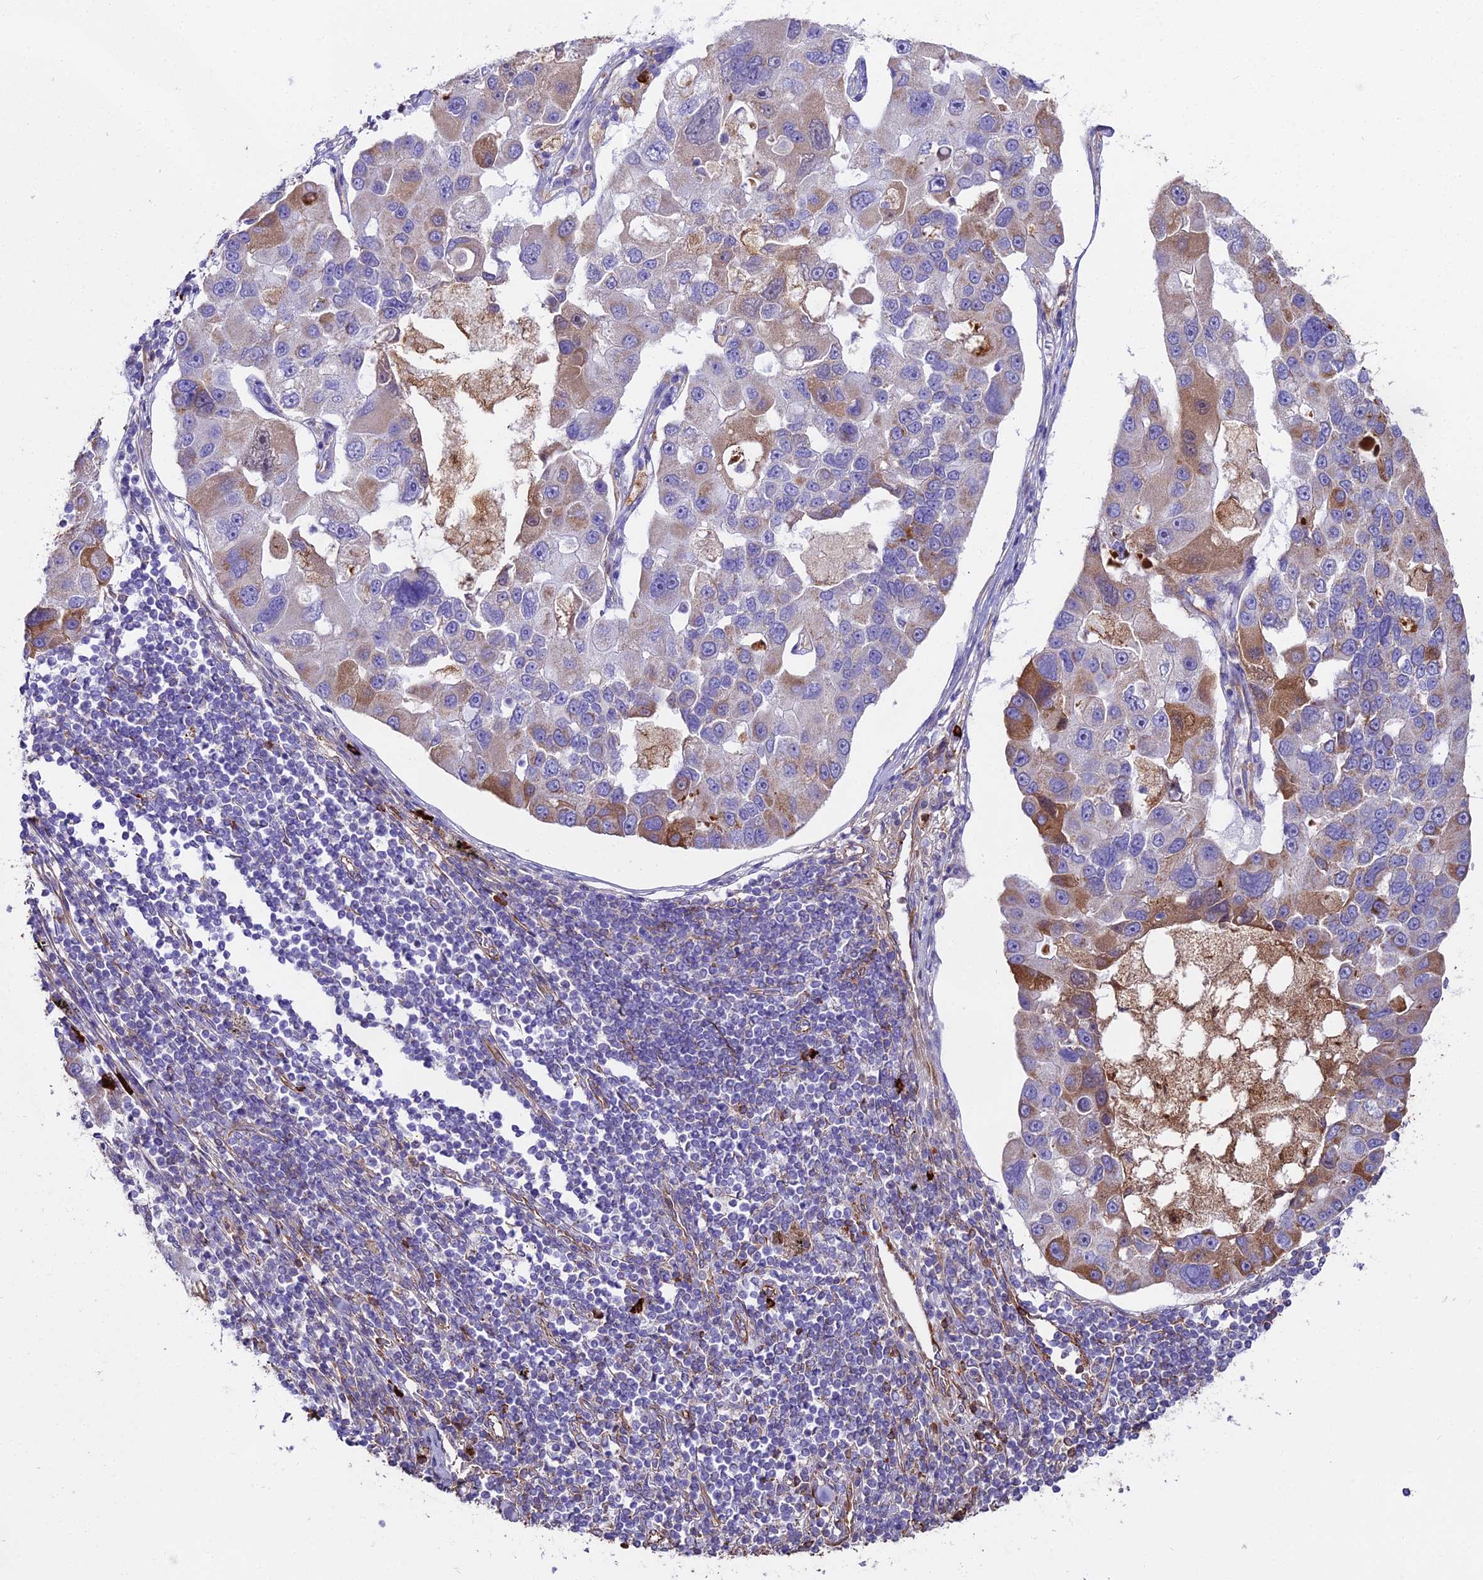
{"staining": {"intensity": "moderate", "quantity": "<25%", "location": "cytoplasmic/membranous"}, "tissue": "lung cancer", "cell_type": "Tumor cells", "image_type": "cancer", "snomed": [{"axis": "morphology", "description": "Adenocarcinoma, NOS"}, {"axis": "topography", "description": "Lung"}], "caption": "This histopathology image shows IHC staining of human adenocarcinoma (lung), with low moderate cytoplasmic/membranous expression in about <25% of tumor cells.", "gene": "BEX4", "patient": {"sex": "female", "age": 54}}